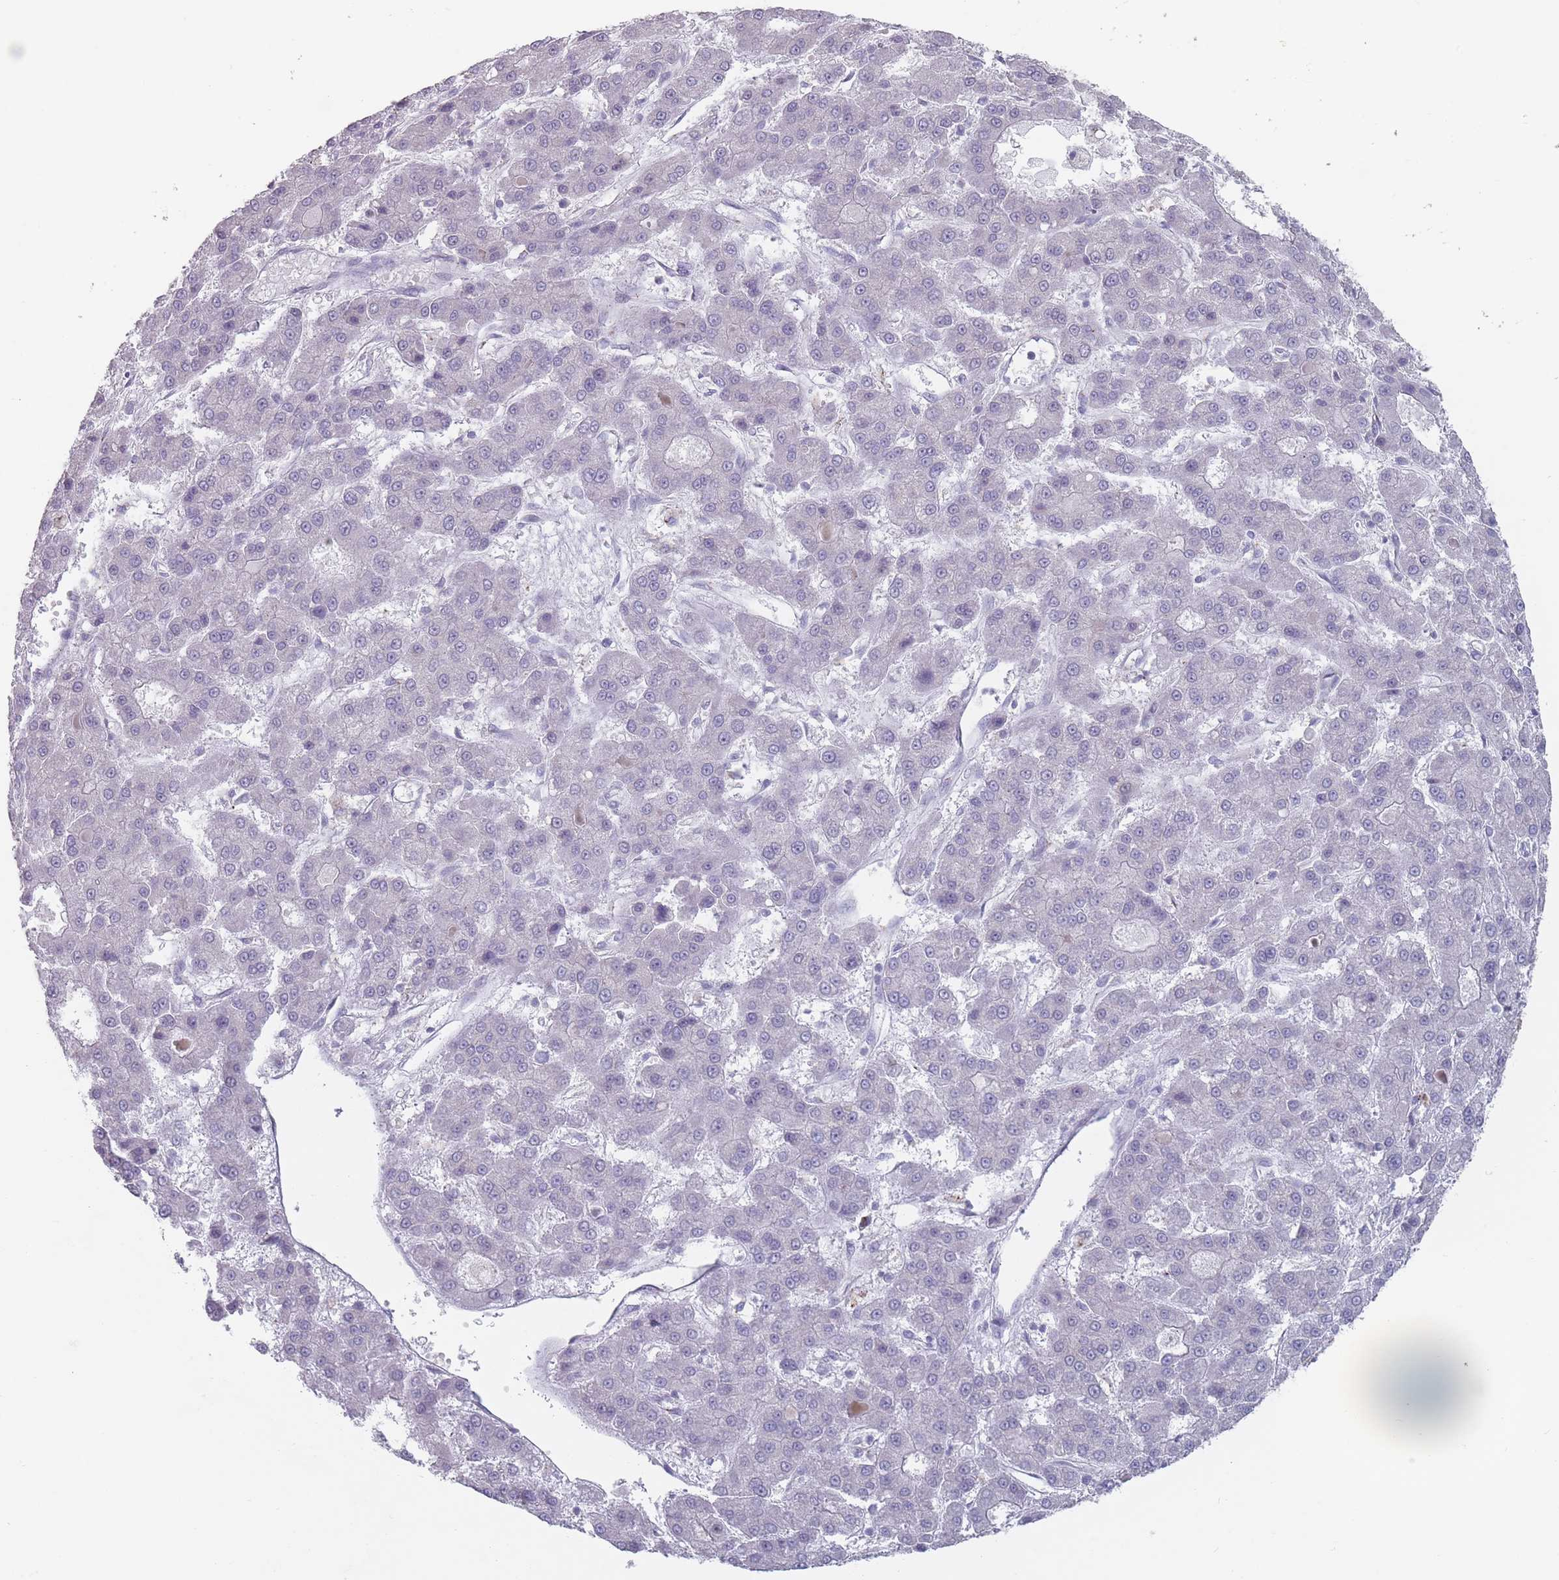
{"staining": {"intensity": "negative", "quantity": "none", "location": "none"}, "tissue": "liver cancer", "cell_type": "Tumor cells", "image_type": "cancer", "snomed": [{"axis": "morphology", "description": "Carcinoma, Hepatocellular, NOS"}, {"axis": "topography", "description": "Liver"}], "caption": "Tumor cells are negative for protein expression in human liver hepatocellular carcinoma.", "gene": "AKAIN1", "patient": {"sex": "male", "age": 70}}